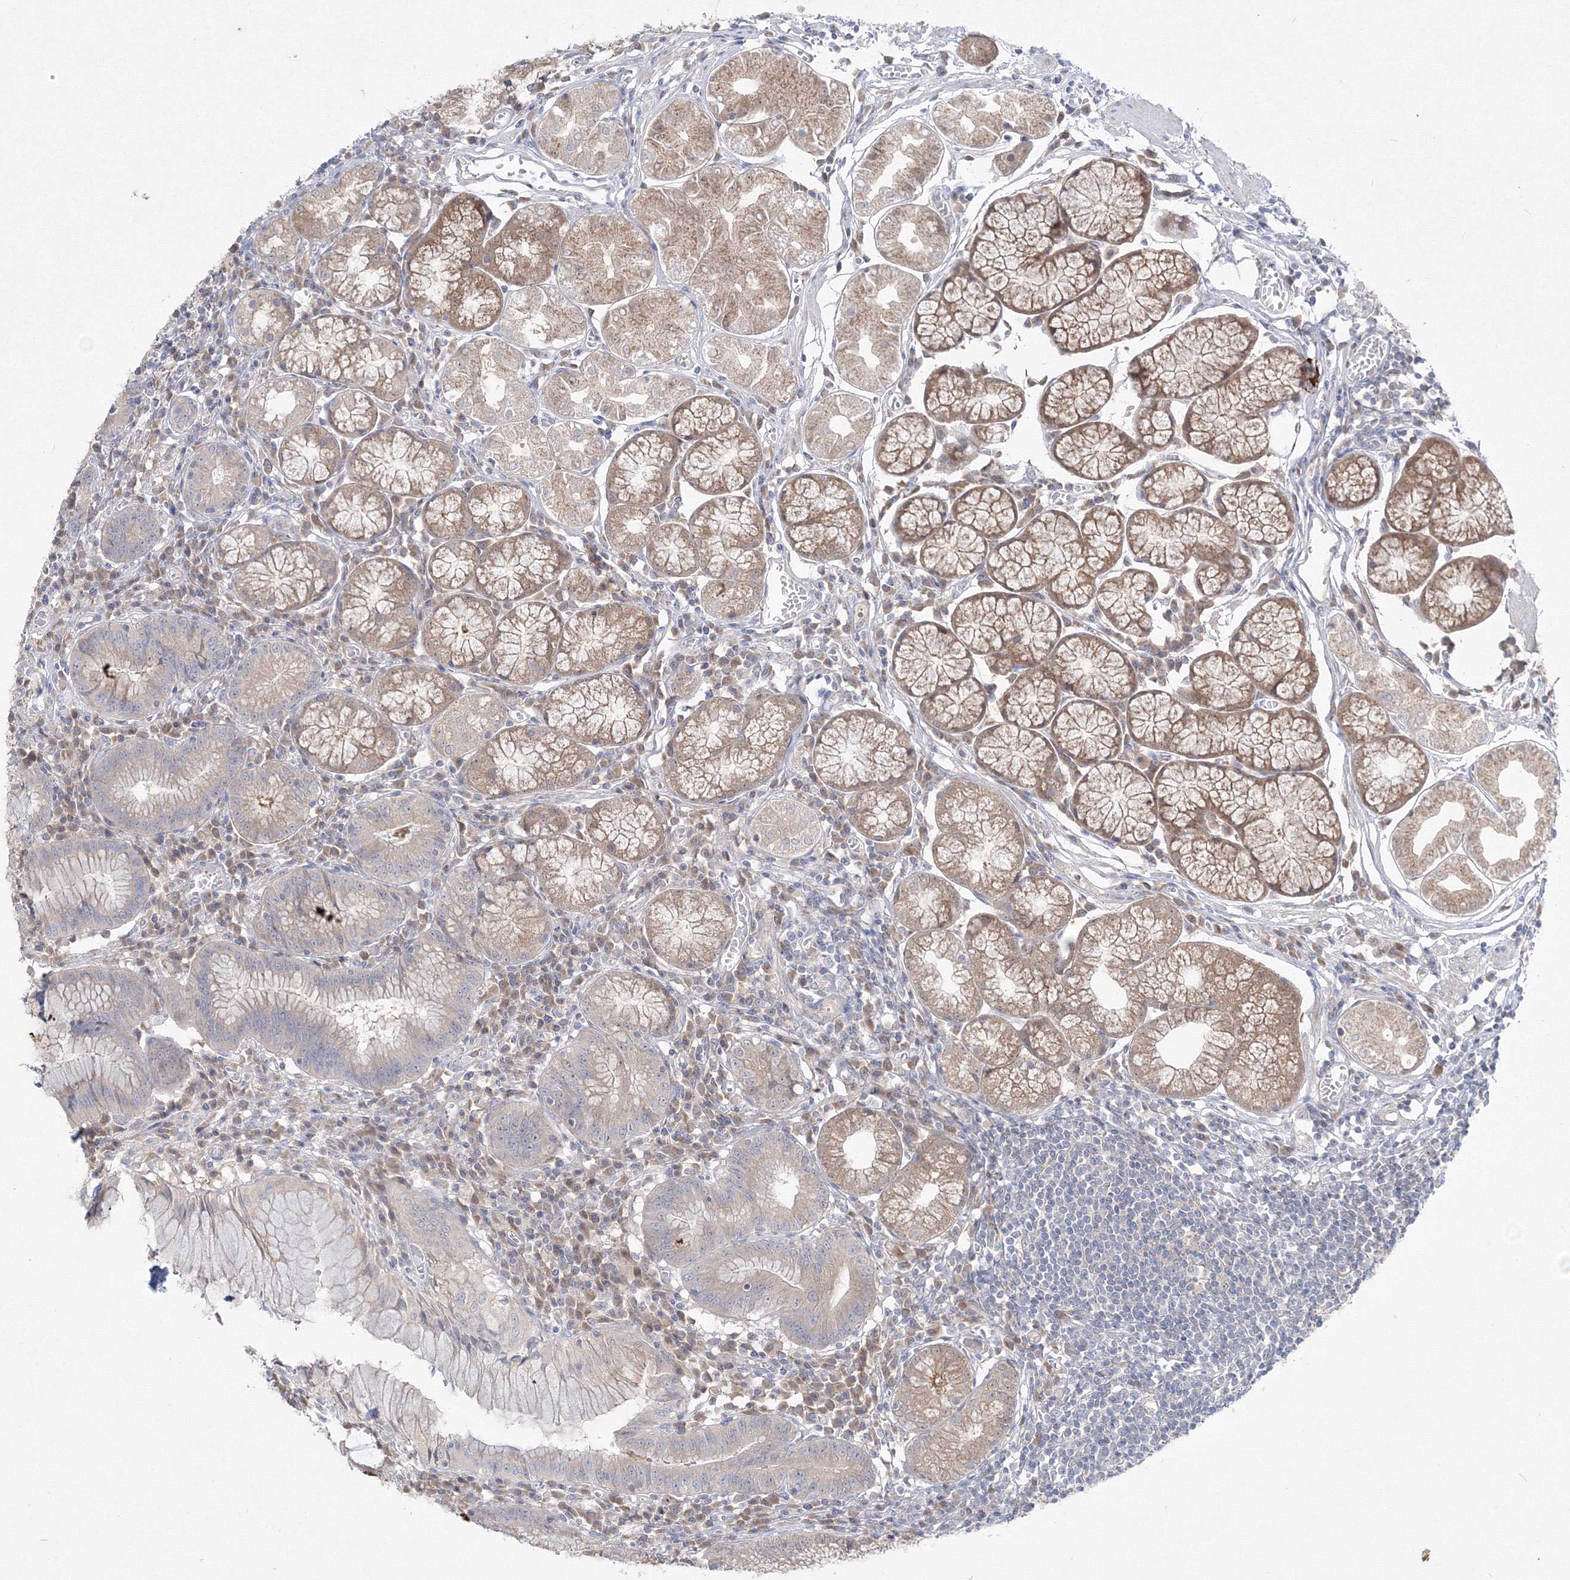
{"staining": {"intensity": "moderate", "quantity": ">75%", "location": "cytoplasmic/membranous"}, "tissue": "stomach", "cell_type": "Glandular cells", "image_type": "normal", "snomed": [{"axis": "morphology", "description": "Normal tissue, NOS"}, {"axis": "topography", "description": "Stomach"}], "caption": "DAB (3,3'-diaminobenzidine) immunohistochemical staining of unremarkable stomach exhibits moderate cytoplasmic/membranous protein expression in approximately >75% of glandular cells. (IHC, brightfield microscopy, high magnification).", "gene": "FBXL8", "patient": {"sex": "male", "age": 55}}